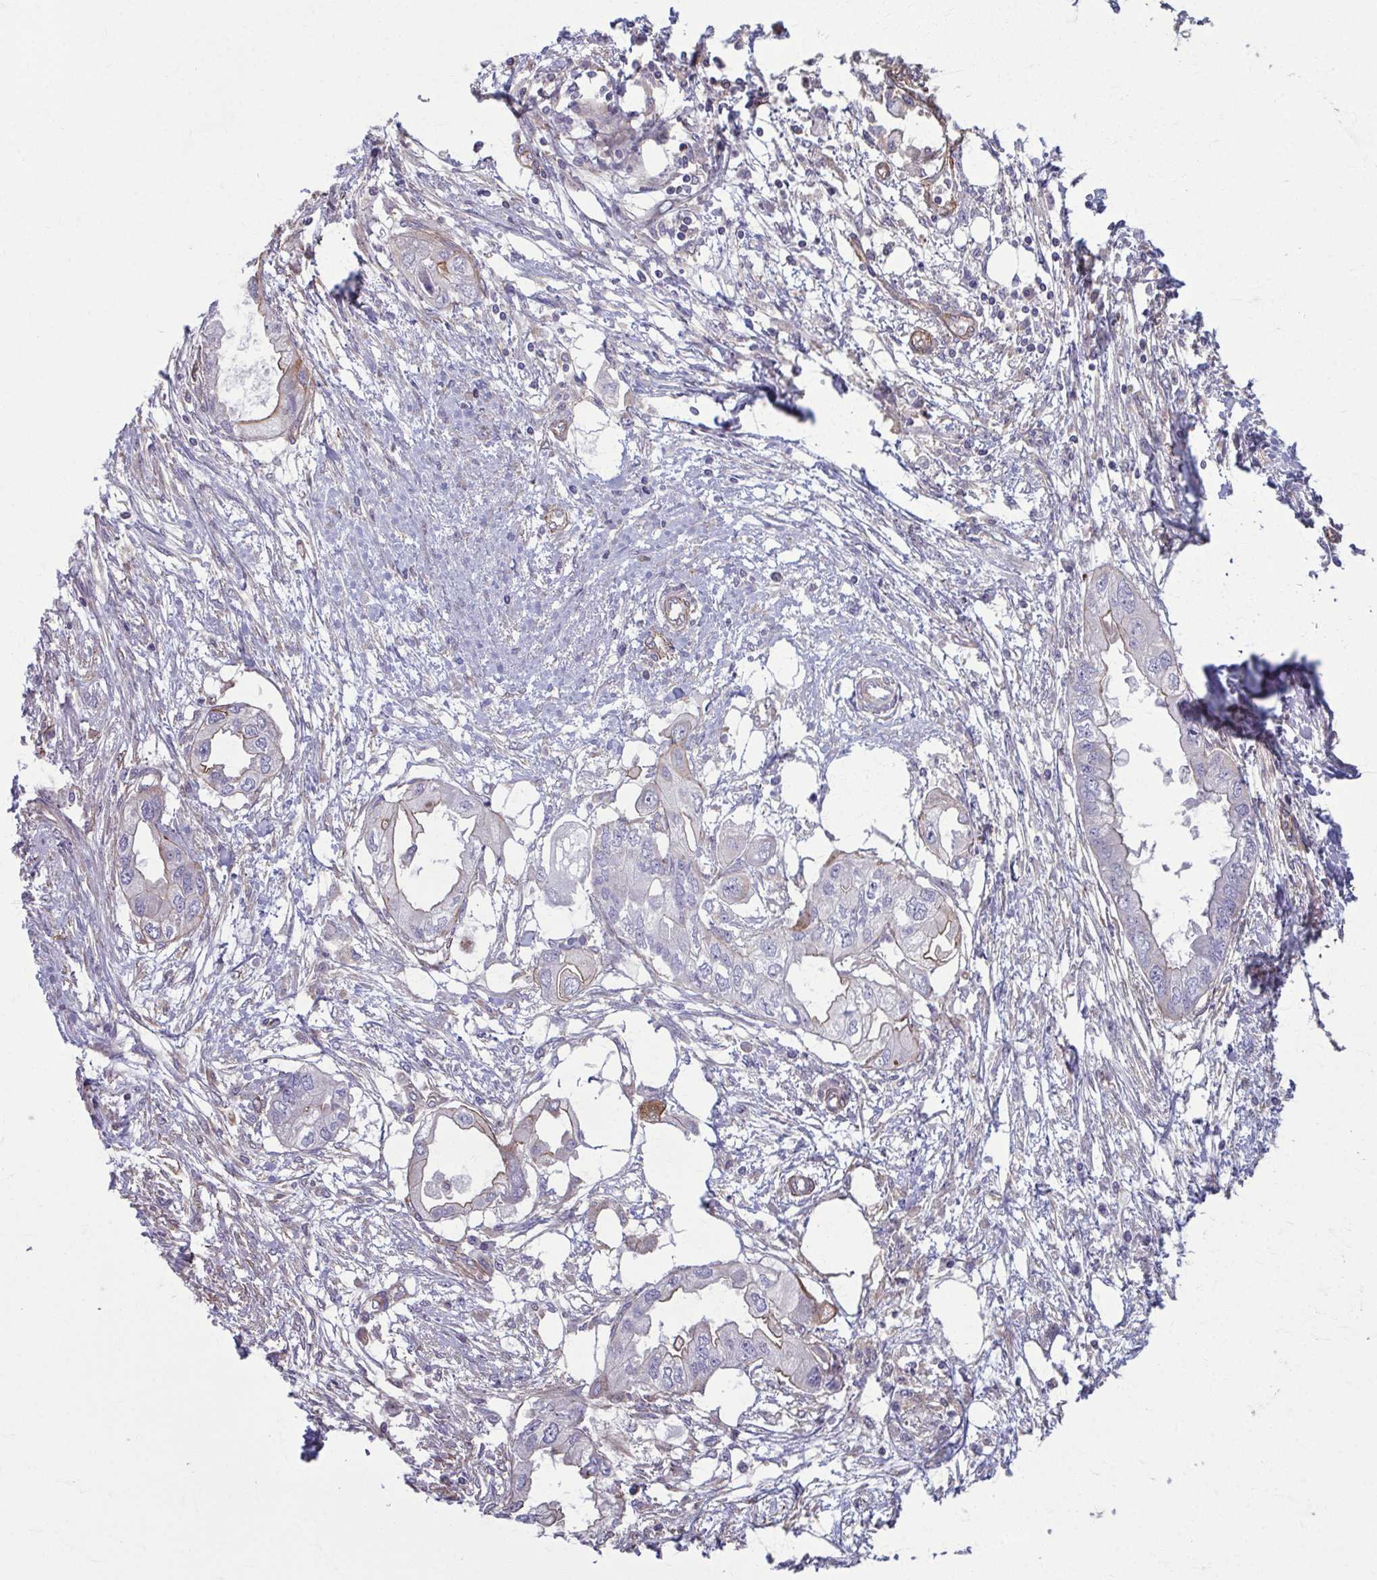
{"staining": {"intensity": "moderate", "quantity": "<25%", "location": "cytoplasmic/membranous"}, "tissue": "endometrial cancer", "cell_type": "Tumor cells", "image_type": "cancer", "snomed": [{"axis": "morphology", "description": "Adenocarcinoma, NOS"}, {"axis": "morphology", "description": "Adenocarcinoma, metastatic, NOS"}, {"axis": "topography", "description": "Adipose tissue"}, {"axis": "topography", "description": "Endometrium"}], "caption": "Protein staining of metastatic adenocarcinoma (endometrial) tissue demonstrates moderate cytoplasmic/membranous expression in approximately <25% of tumor cells.", "gene": "EID2B", "patient": {"sex": "female", "age": 67}}